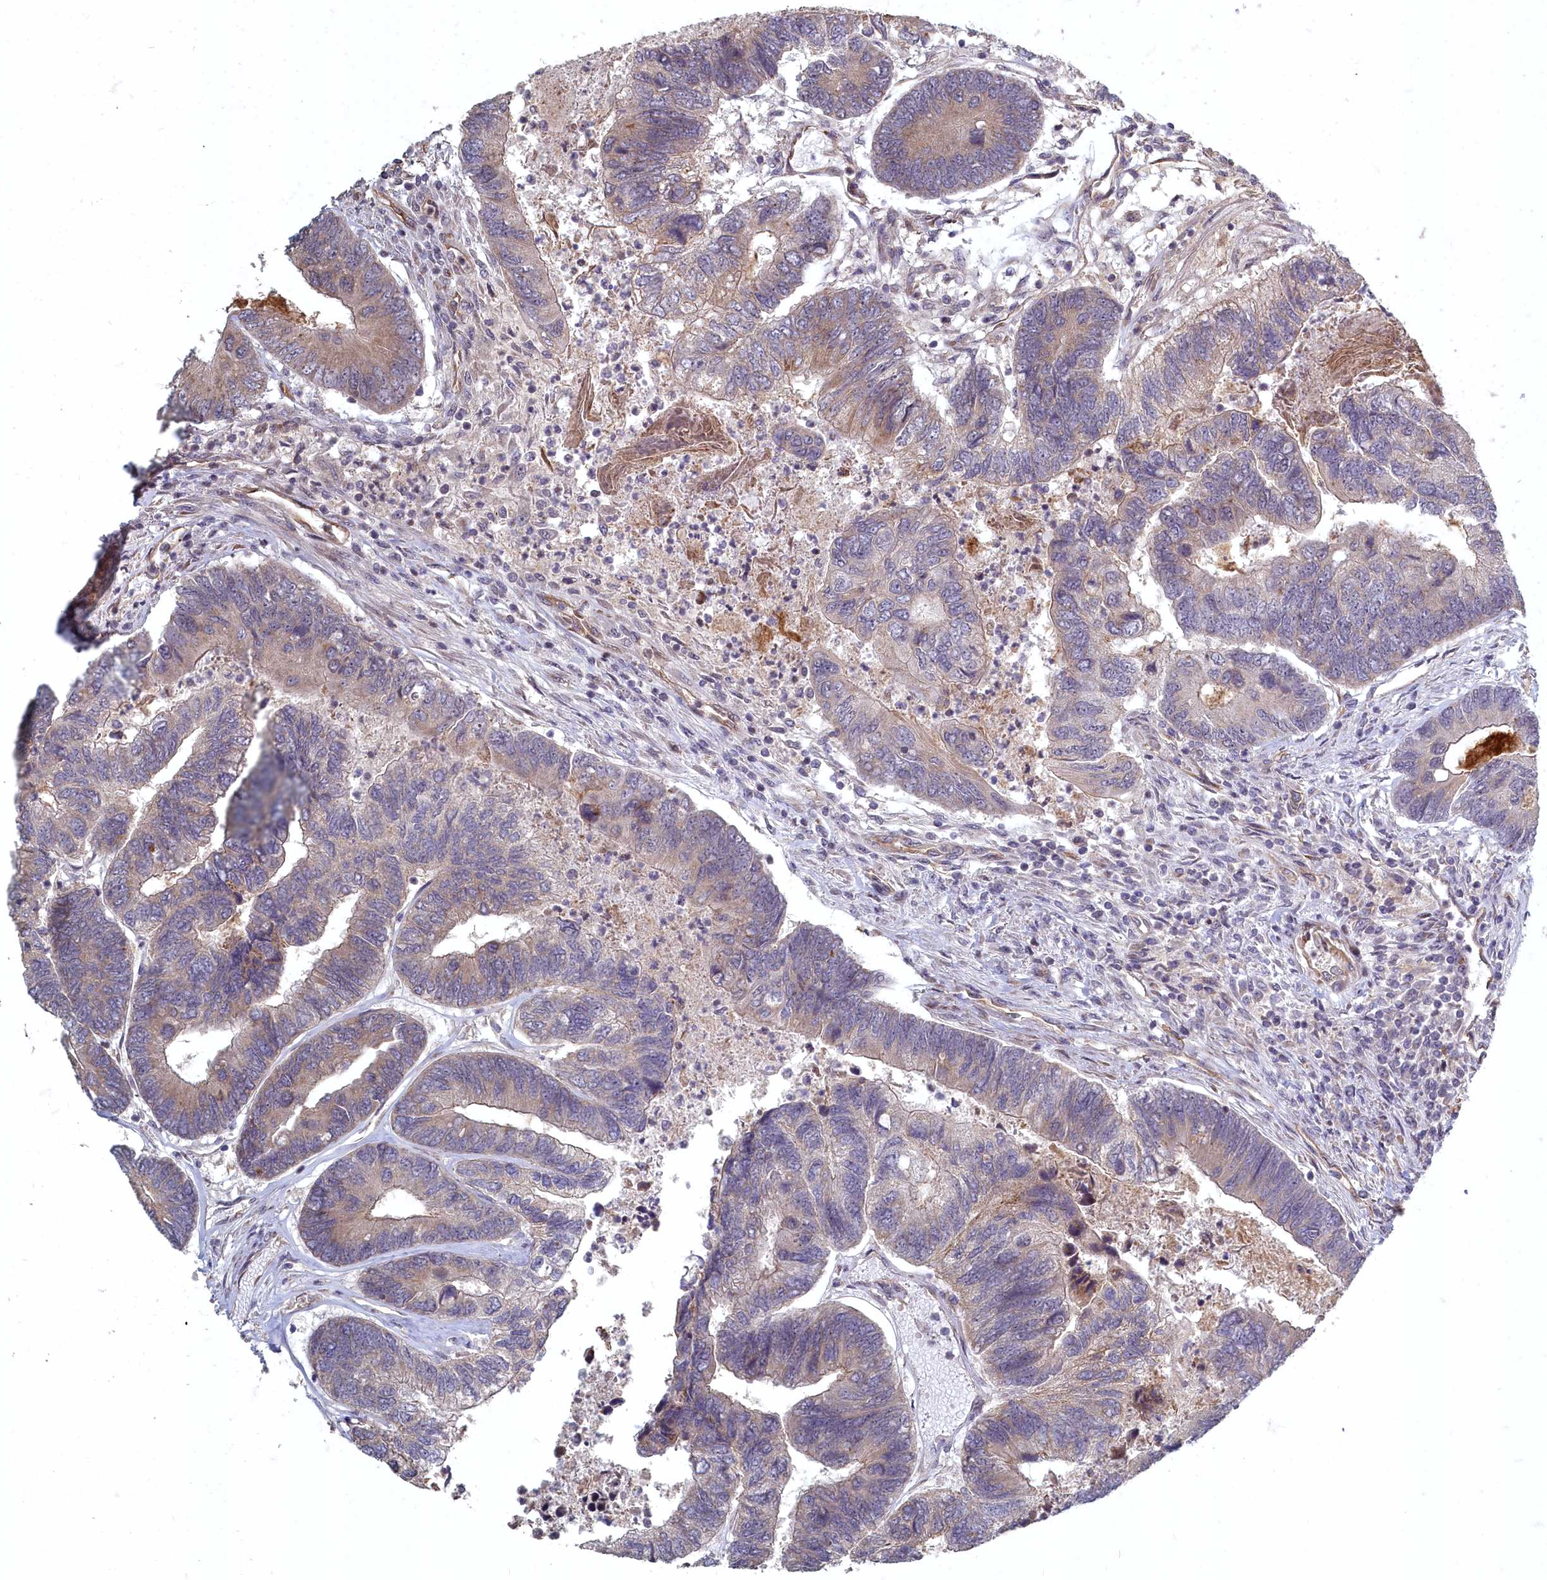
{"staining": {"intensity": "moderate", "quantity": "25%-75%", "location": "cytoplasmic/membranous"}, "tissue": "colorectal cancer", "cell_type": "Tumor cells", "image_type": "cancer", "snomed": [{"axis": "morphology", "description": "Adenocarcinoma, NOS"}, {"axis": "topography", "description": "Colon"}], "caption": "Human colorectal adenocarcinoma stained for a protein (brown) shows moderate cytoplasmic/membranous positive staining in about 25%-75% of tumor cells.", "gene": "TSPYL4", "patient": {"sex": "female", "age": 67}}